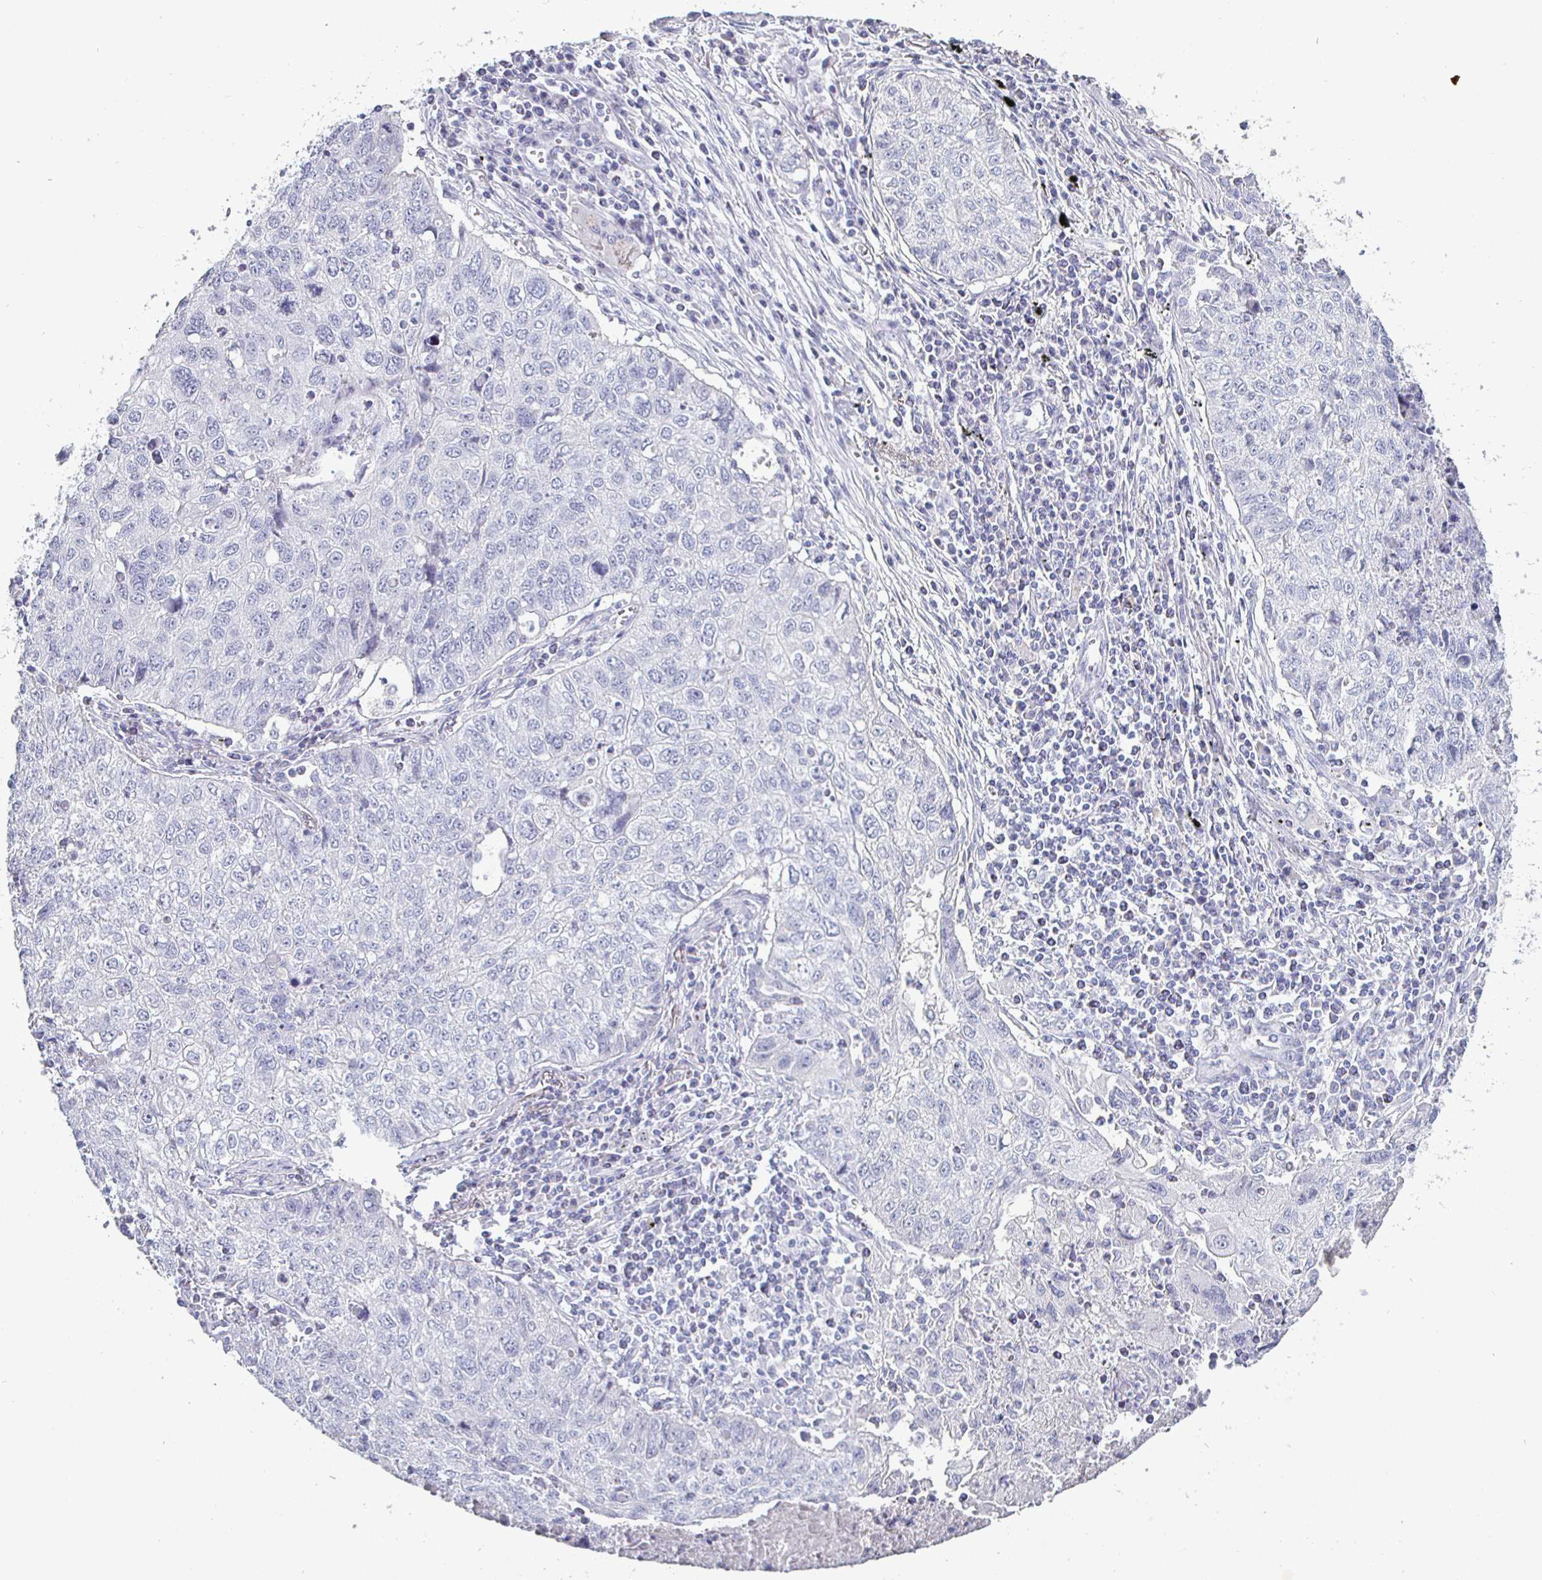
{"staining": {"intensity": "negative", "quantity": "none", "location": "none"}, "tissue": "lung cancer", "cell_type": "Tumor cells", "image_type": "cancer", "snomed": [{"axis": "morphology", "description": "Normal morphology"}, {"axis": "morphology", "description": "Aneuploidy"}, {"axis": "morphology", "description": "Squamous cell carcinoma, NOS"}, {"axis": "topography", "description": "Lymph node"}, {"axis": "topography", "description": "Lung"}], "caption": "IHC of human lung aneuploidy demonstrates no staining in tumor cells. (Brightfield microscopy of DAB IHC at high magnification).", "gene": "ENPP1", "patient": {"sex": "female", "age": 76}}